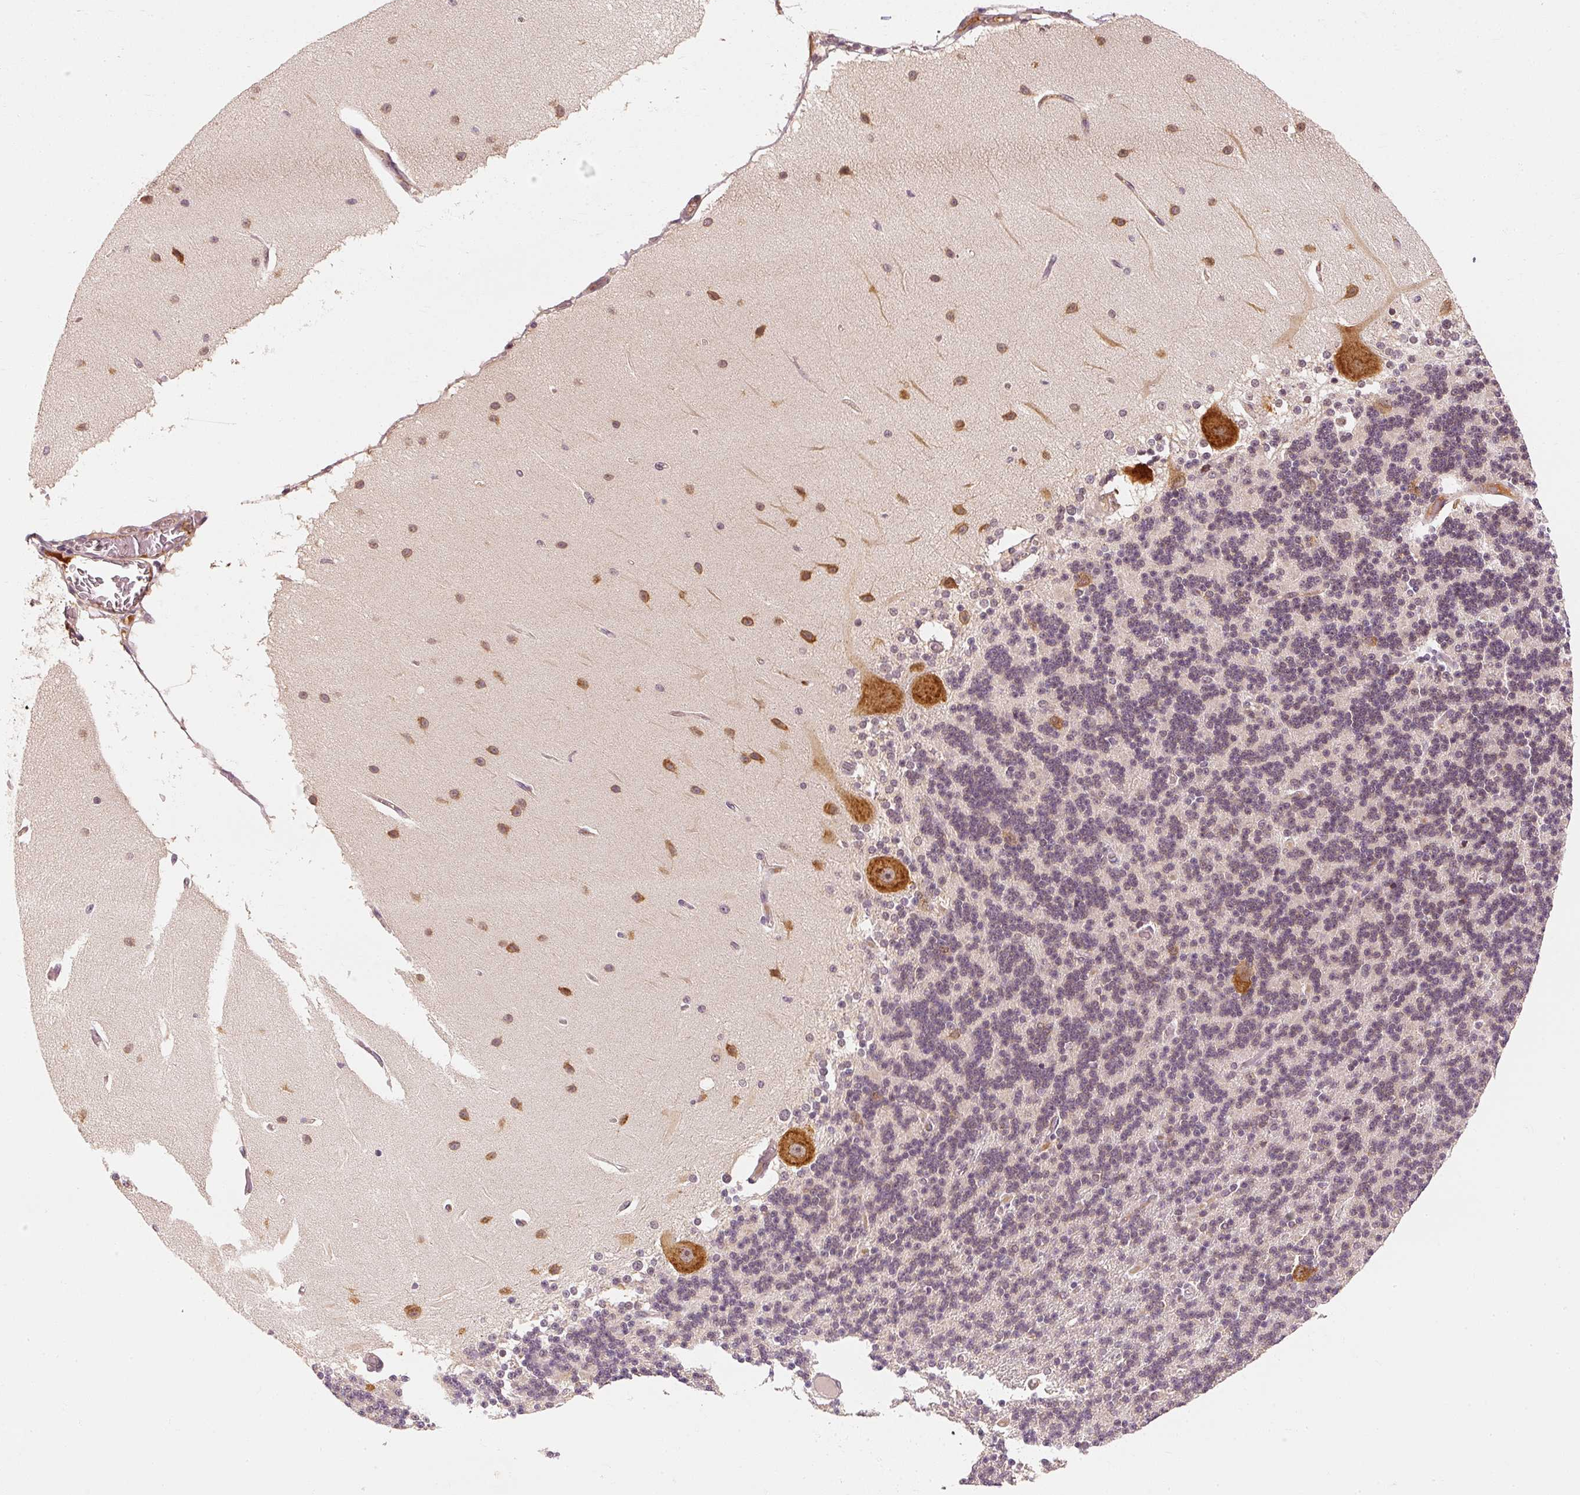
{"staining": {"intensity": "negative", "quantity": "none", "location": "none"}, "tissue": "cerebellum", "cell_type": "Cells in granular layer", "image_type": "normal", "snomed": [{"axis": "morphology", "description": "Normal tissue, NOS"}, {"axis": "topography", "description": "Cerebellum"}], "caption": "Immunohistochemistry histopathology image of unremarkable cerebellum: cerebellum stained with DAB reveals no significant protein expression in cells in granular layer. (IHC, brightfield microscopy, high magnification).", "gene": "EEF1A1", "patient": {"sex": "female", "age": 54}}